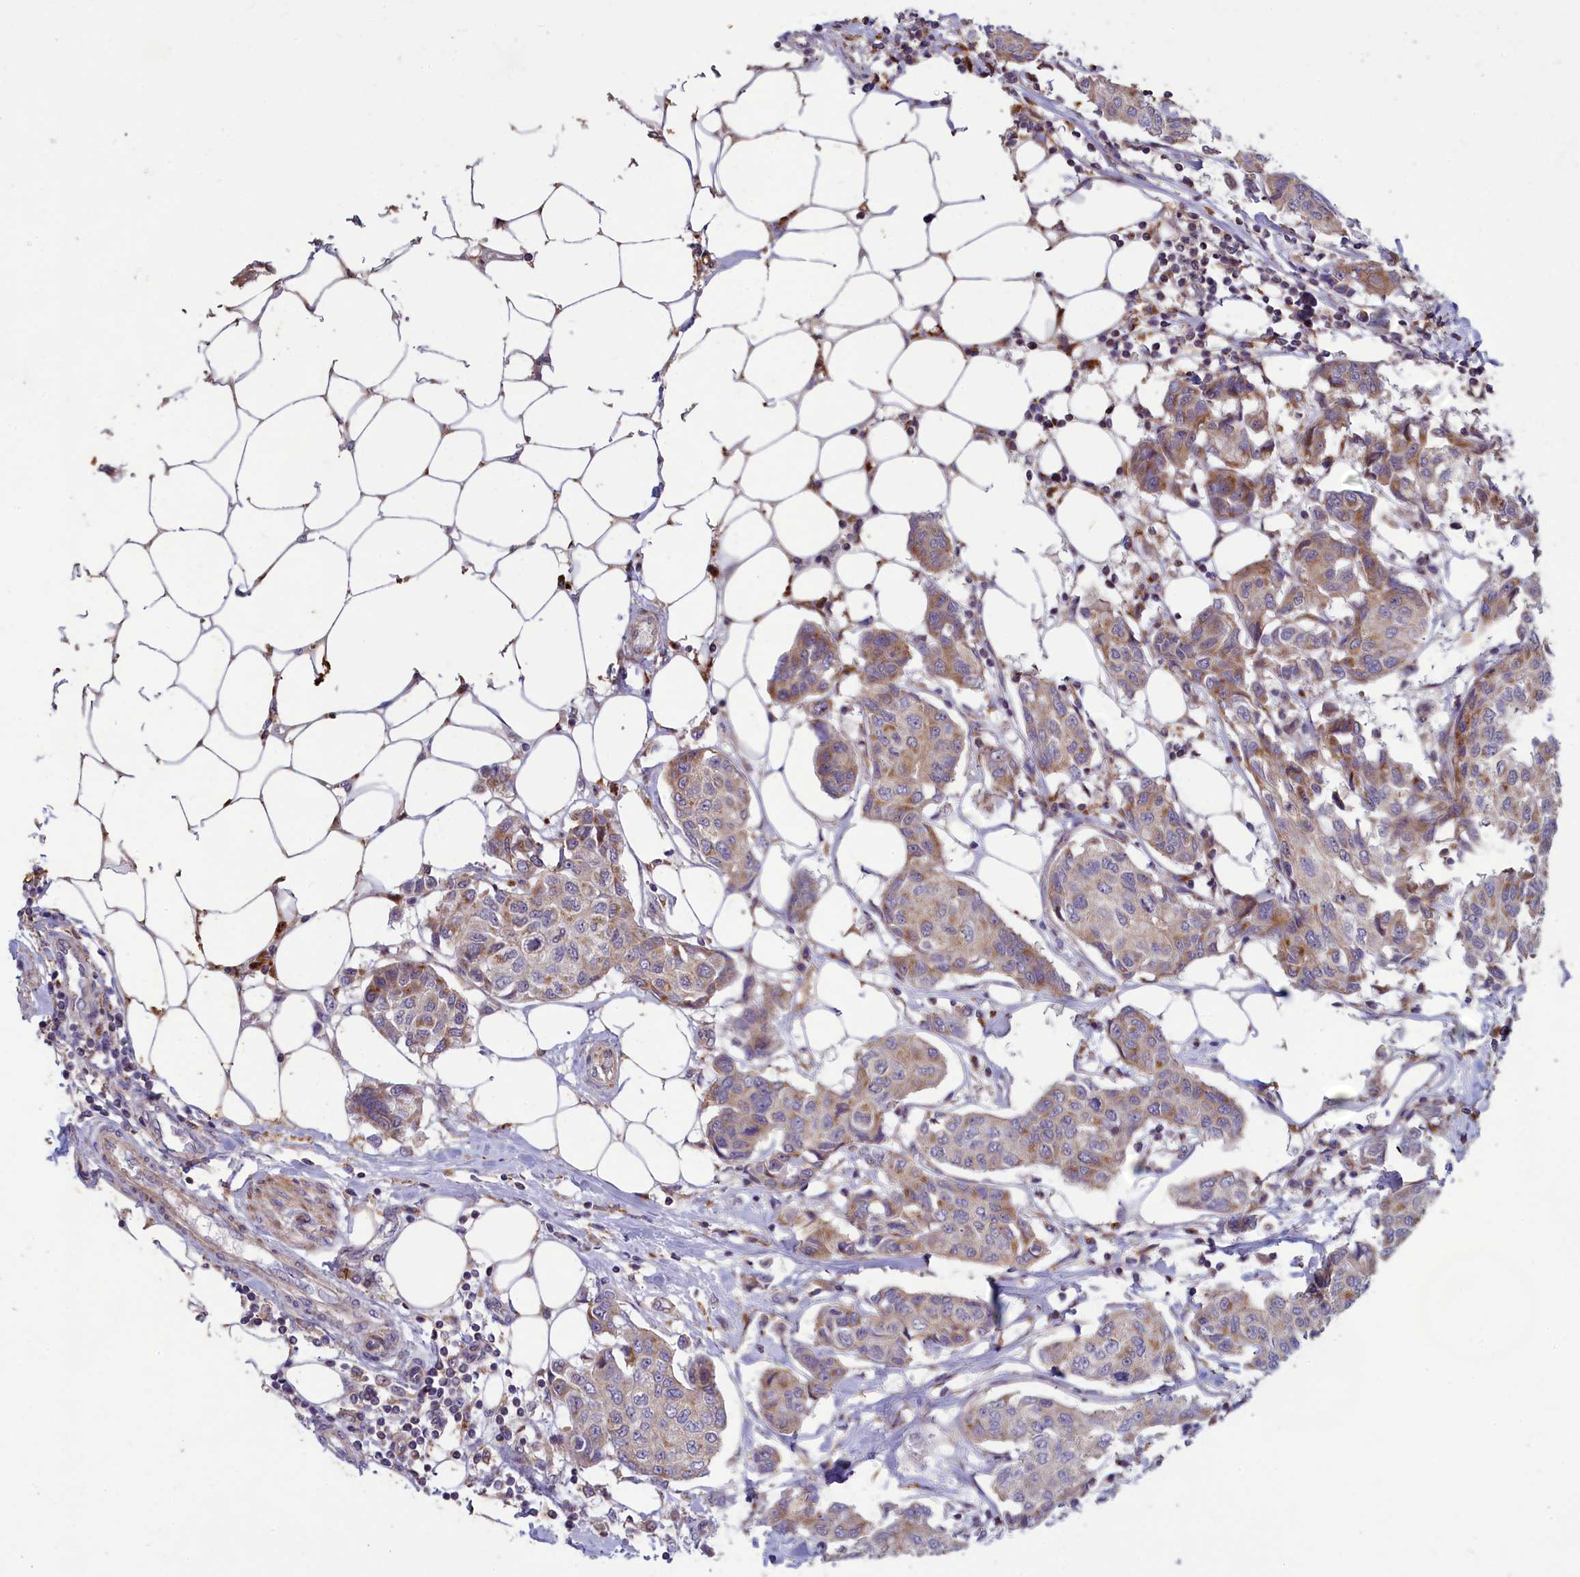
{"staining": {"intensity": "moderate", "quantity": "<25%", "location": "cytoplasmic/membranous"}, "tissue": "breast cancer", "cell_type": "Tumor cells", "image_type": "cancer", "snomed": [{"axis": "morphology", "description": "Duct carcinoma"}, {"axis": "topography", "description": "Breast"}], "caption": "Tumor cells exhibit low levels of moderate cytoplasmic/membranous expression in about <25% of cells in breast cancer. (DAB (3,3'-diaminobenzidine) IHC with brightfield microscopy, high magnification).", "gene": "BLTP2", "patient": {"sex": "female", "age": 80}}